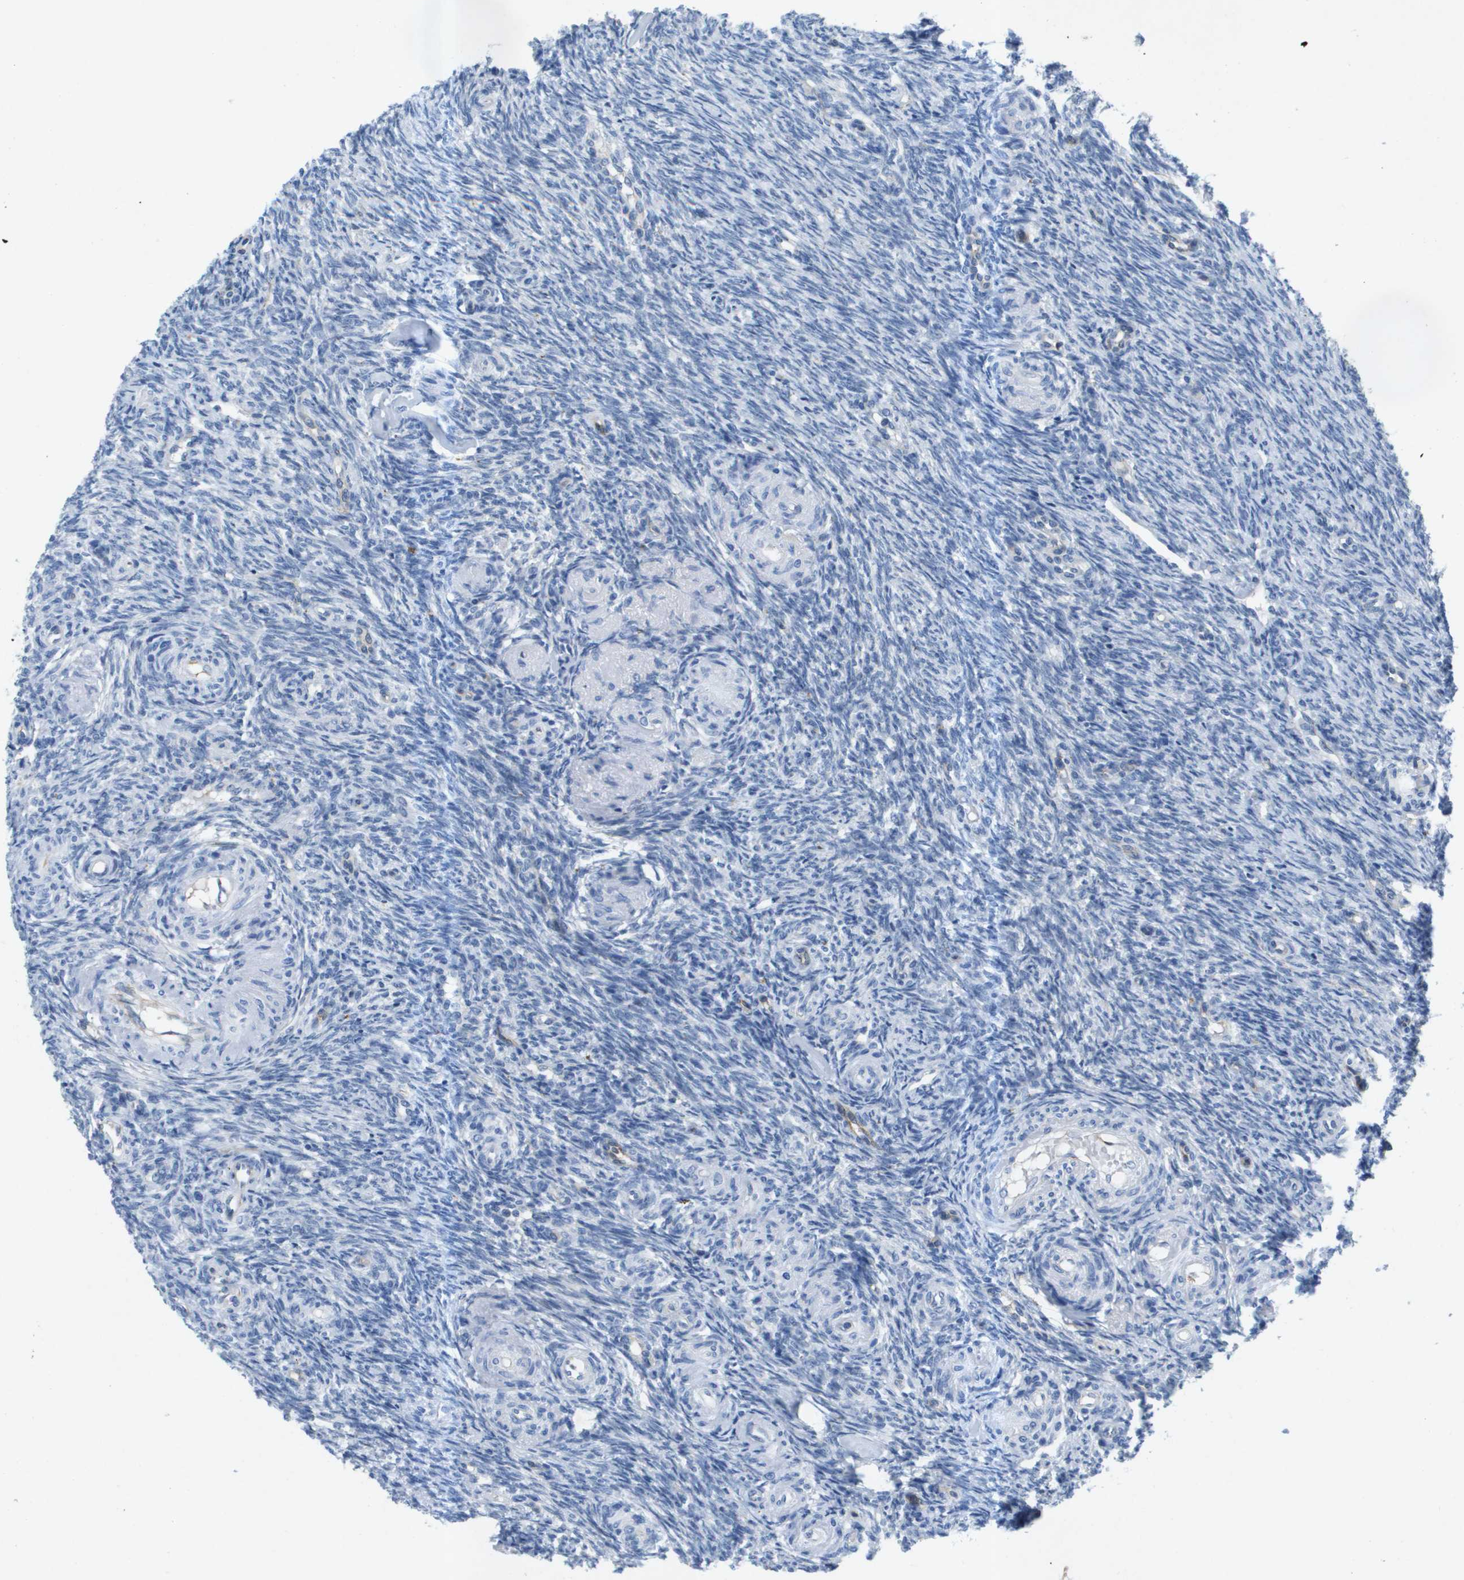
{"staining": {"intensity": "negative", "quantity": "none", "location": "none"}, "tissue": "ovary", "cell_type": "Ovarian stroma cells", "image_type": "normal", "snomed": [{"axis": "morphology", "description": "Normal tissue, NOS"}, {"axis": "topography", "description": "Ovary"}], "caption": "A micrograph of ovary stained for a protein exhibits no brown staining in ovarian stroma cells. (IHC, brightfield microscopy, high magnification).", "gene": "ITGA6", "patient": {"sex": "female", "age": 41}}